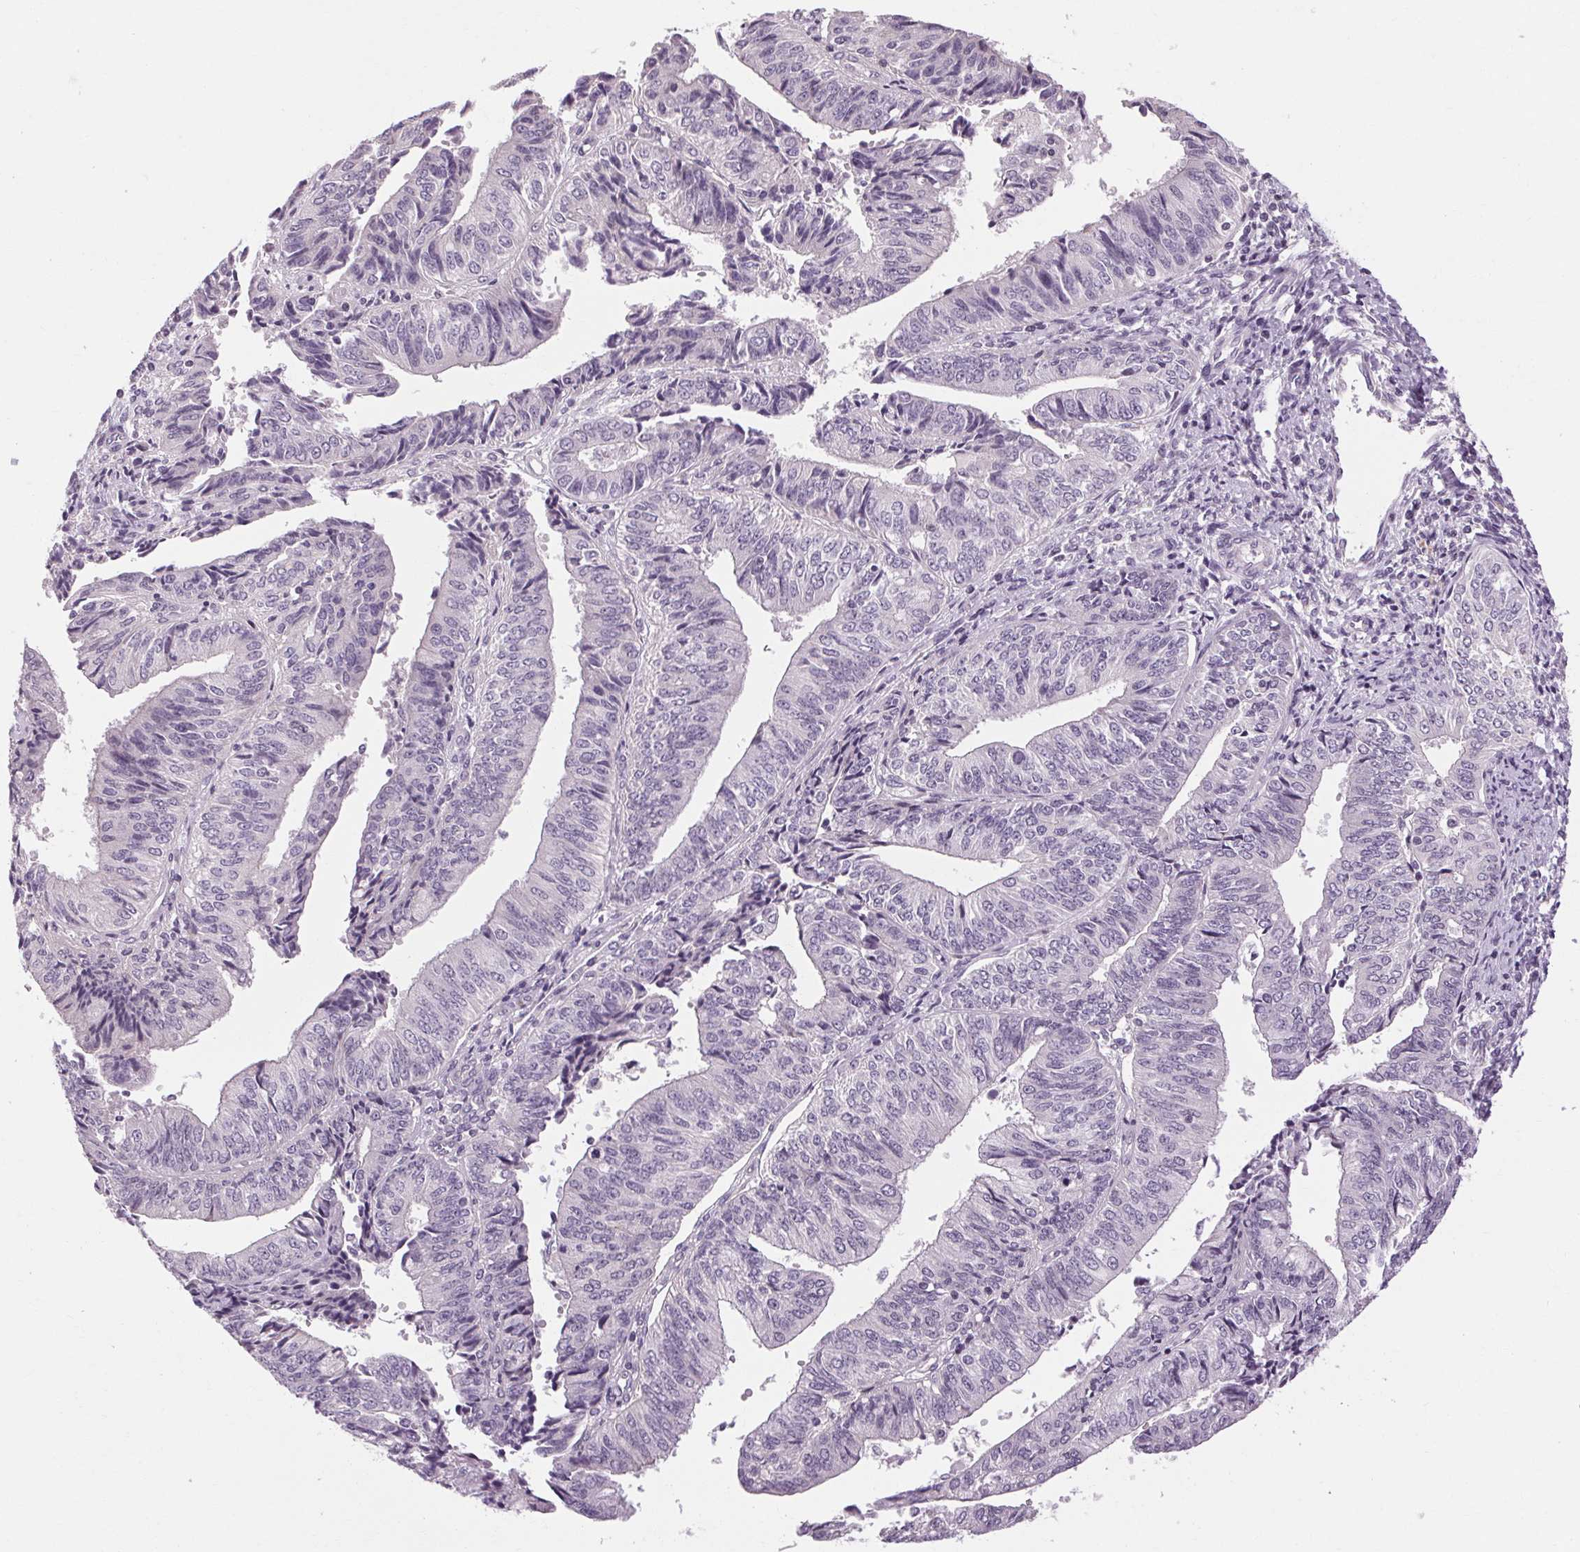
{"staining": {"intensity": "negative", "quantity": "none", "location": "none"}, "tissue": "endometrial cancer", "cell_type": "Tumor cells", "image_type": "cancer", "snomed": [{"axis": "morphology", "description": "Adenocarcinoma, NOS"}, {"axis": "topography", "description": "Endometrium"}], "caption": "High power microscopy micrograph of an immunohistochemistry histopathology image of endometrial cancer (adenocarcinoma), revealing no significant expression in tumor cells. The staining was performed using DAB to visualize the protein expression in brown, while the nuclei were stained in blue with hematoxylin (Magnification: 20x).", "gene": "KLHL40", "patient": {"sex": "female", "age": 58}}